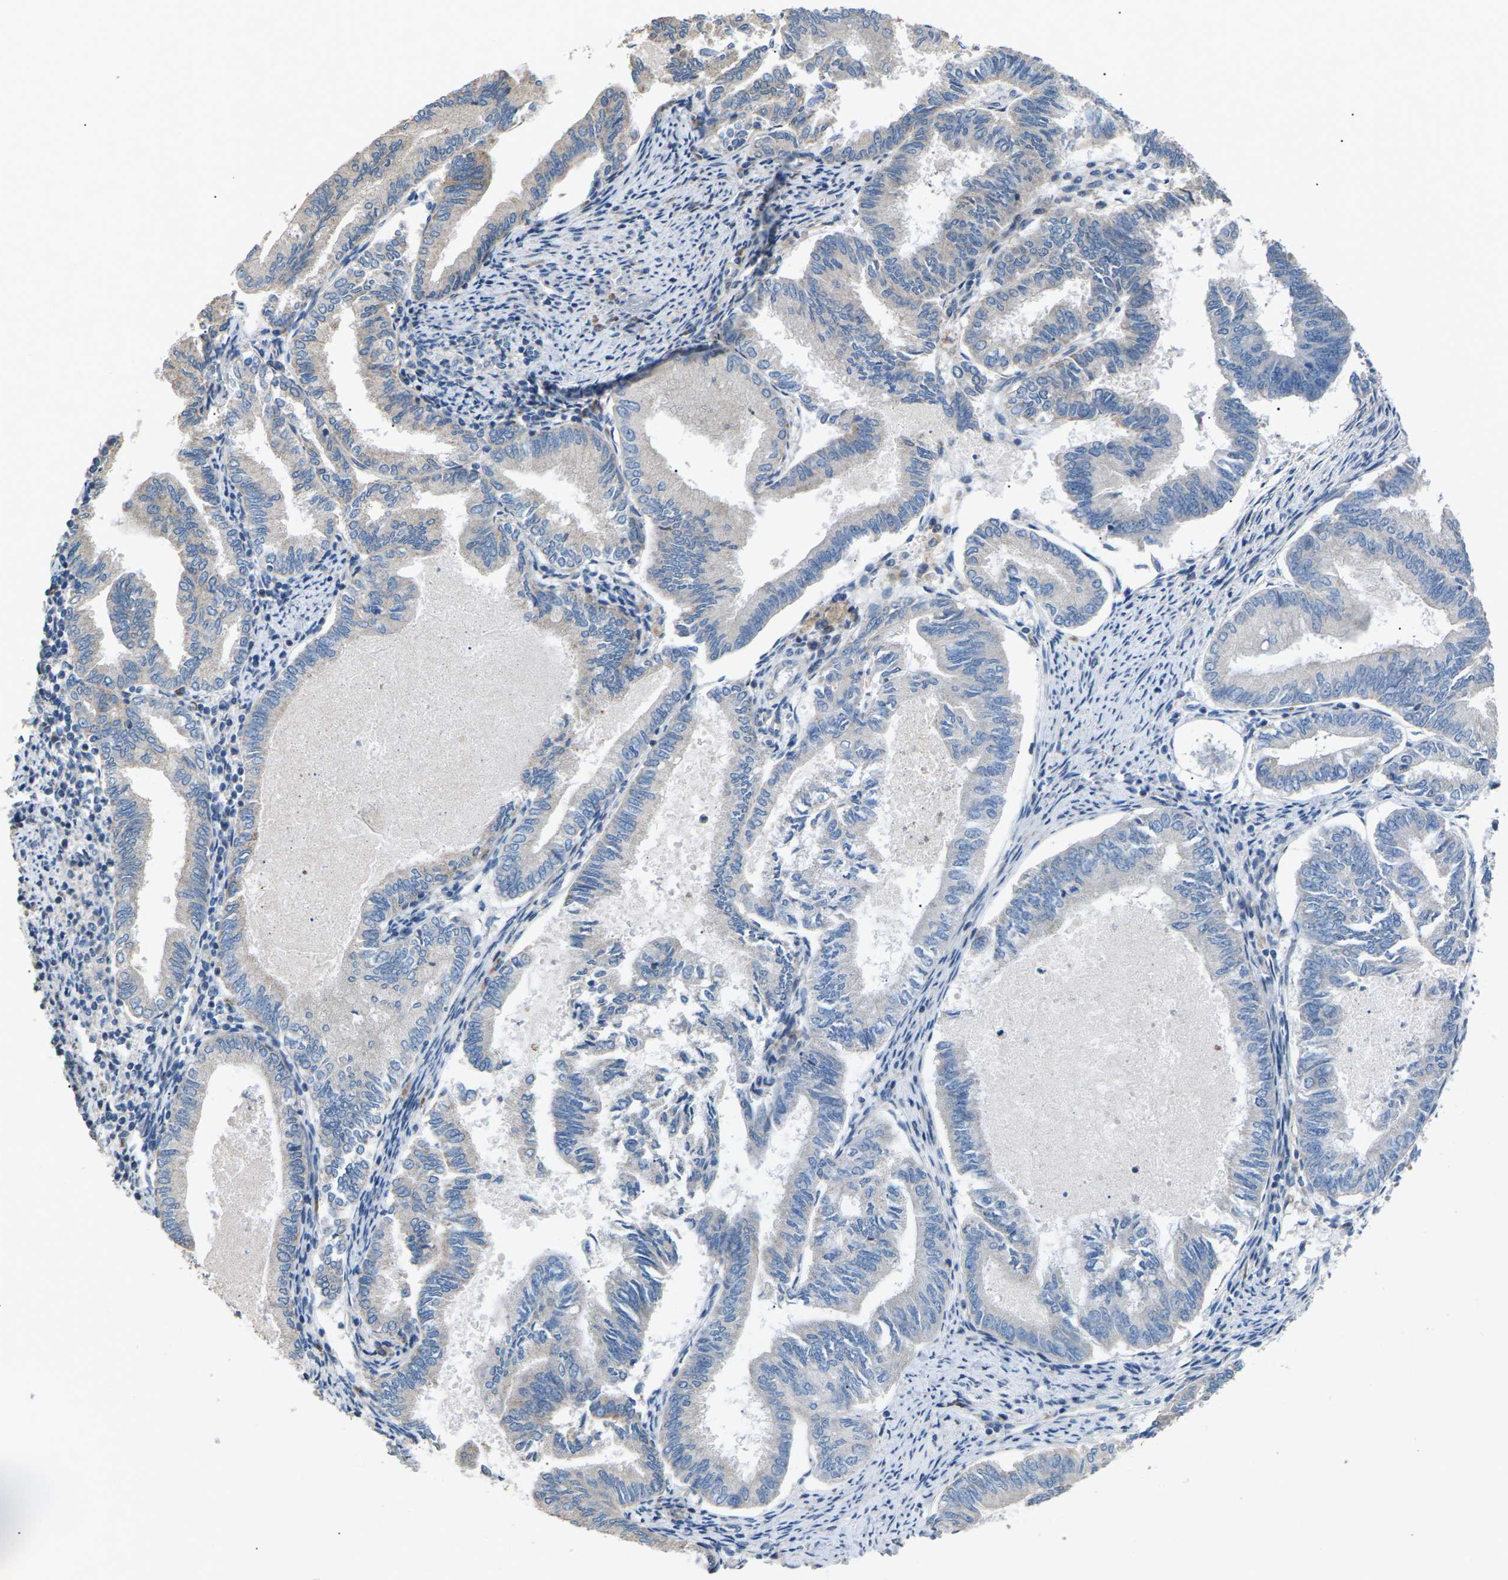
{"staining": {"intensity": "negative", "quantity": "none", "location": "none"}, "tissue": "endometrial cancer", "cell_type": "Tumor cells", "image_type": "cancer", "snomed": [{"axis": "morphology", "description": "Adenocarcinoma, NOS"}, {"axis": "topography", "description": "Endometrium"}], "caption": "The immunohistochemistry histopathology image has no significant positivity in tumor cells of endometrial adenocarcinoma tissue.", "gene": "KLHDC8B", "patient": {"sex": "female", "age": 86}}